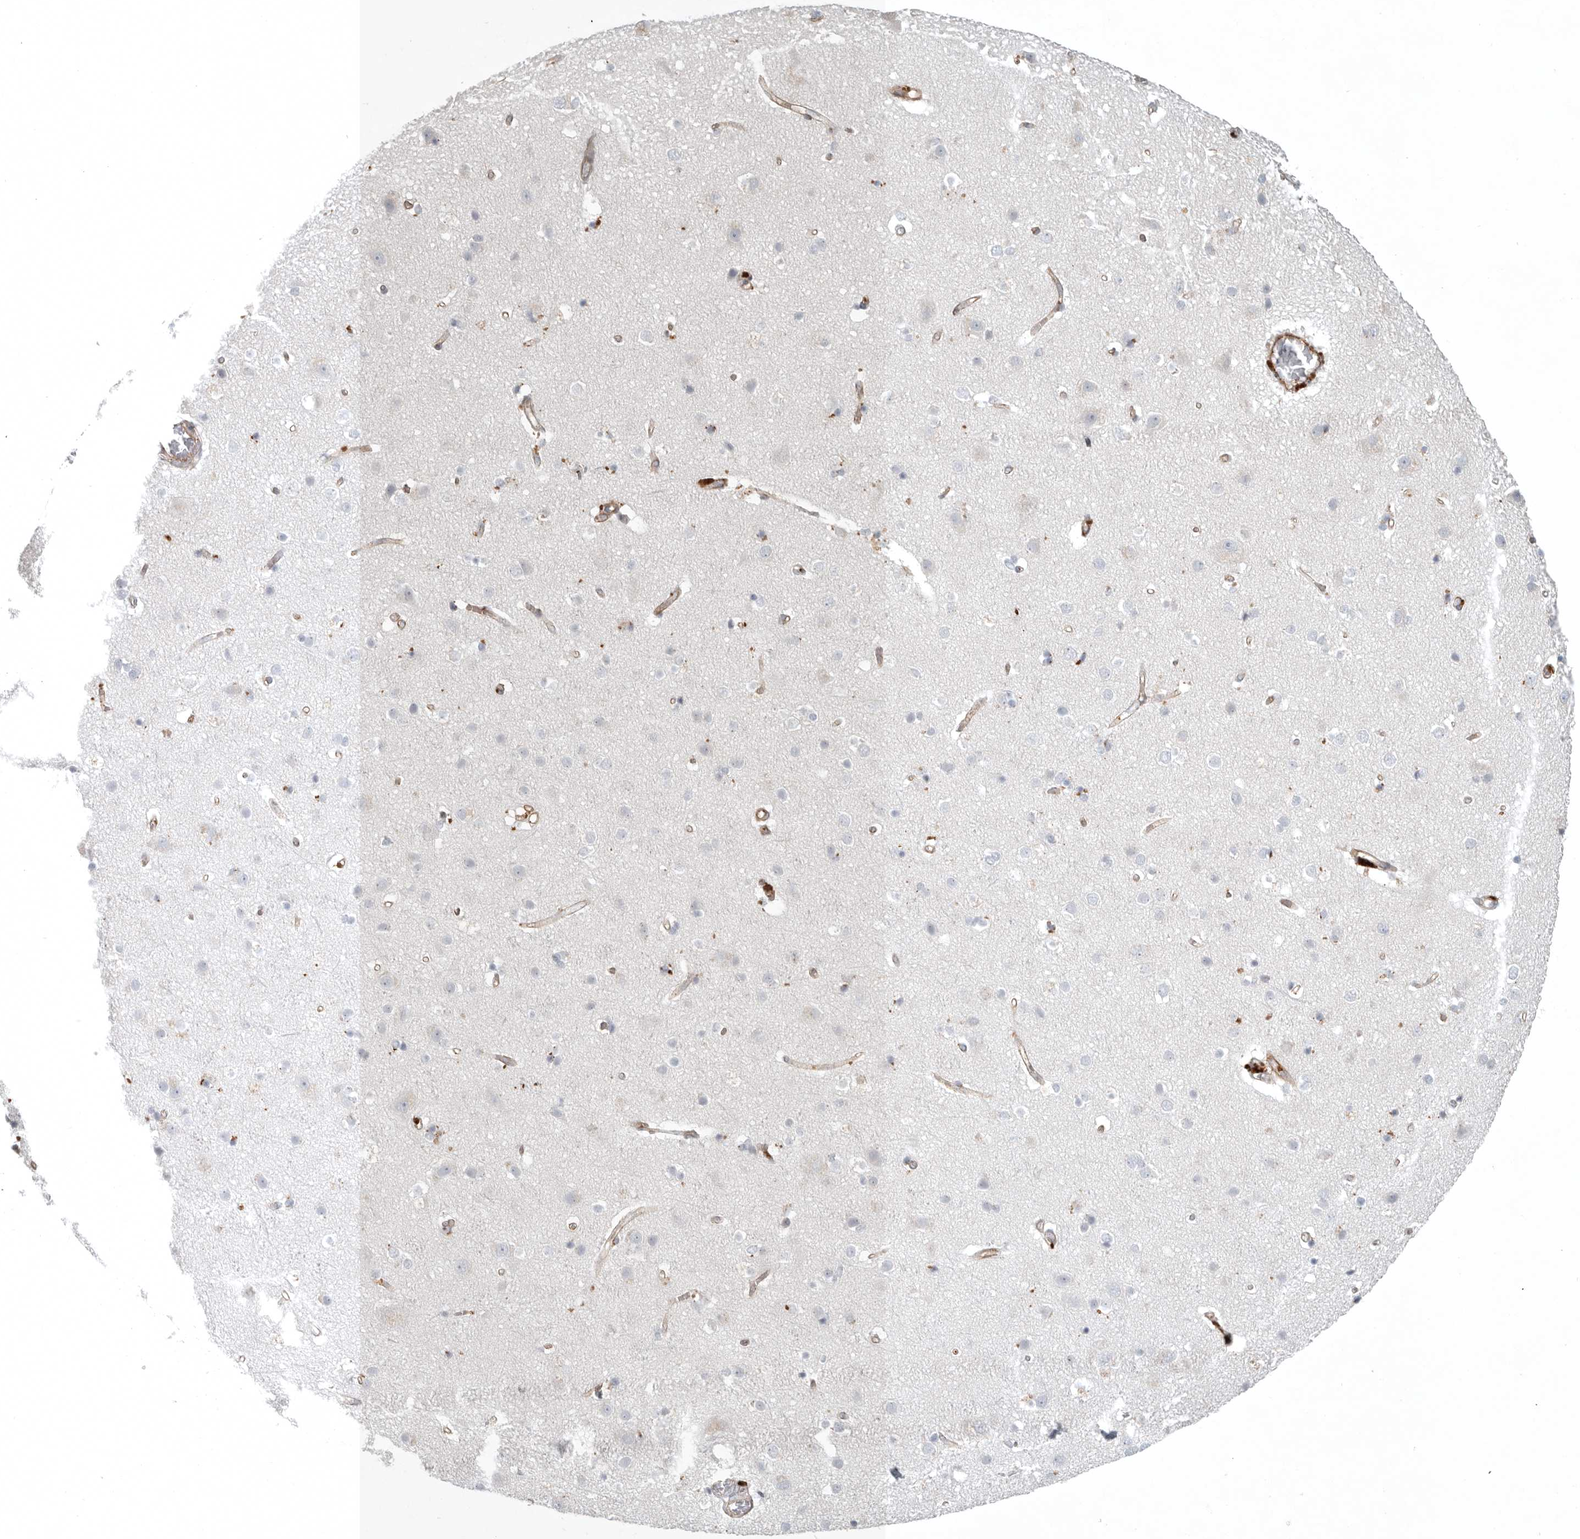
{"staining": {"intensity": "strong", "quantity": ">75%", "location": "cytoplasmic/membranous"}, "tissue": "cerebral cortex", "cell_type": "Endothelial cells", "image_type": "normal", "snomed": [{"axis": "morphology", "description": "Normal tissue, NOS"}, {"axis": "topography", "description": "Cerebral cortex"}], "caption": "DAB immunohistochemical staining of benign human cerebral cortex displays strong cytoplasmic/membranous protein expression in approximately >75% of endothelial cells. (brown staining indicates protein expression, while blue staining denotes nuclei).", "gene": "LONRF1", "patient": {"sex": "male", "age": 54}}